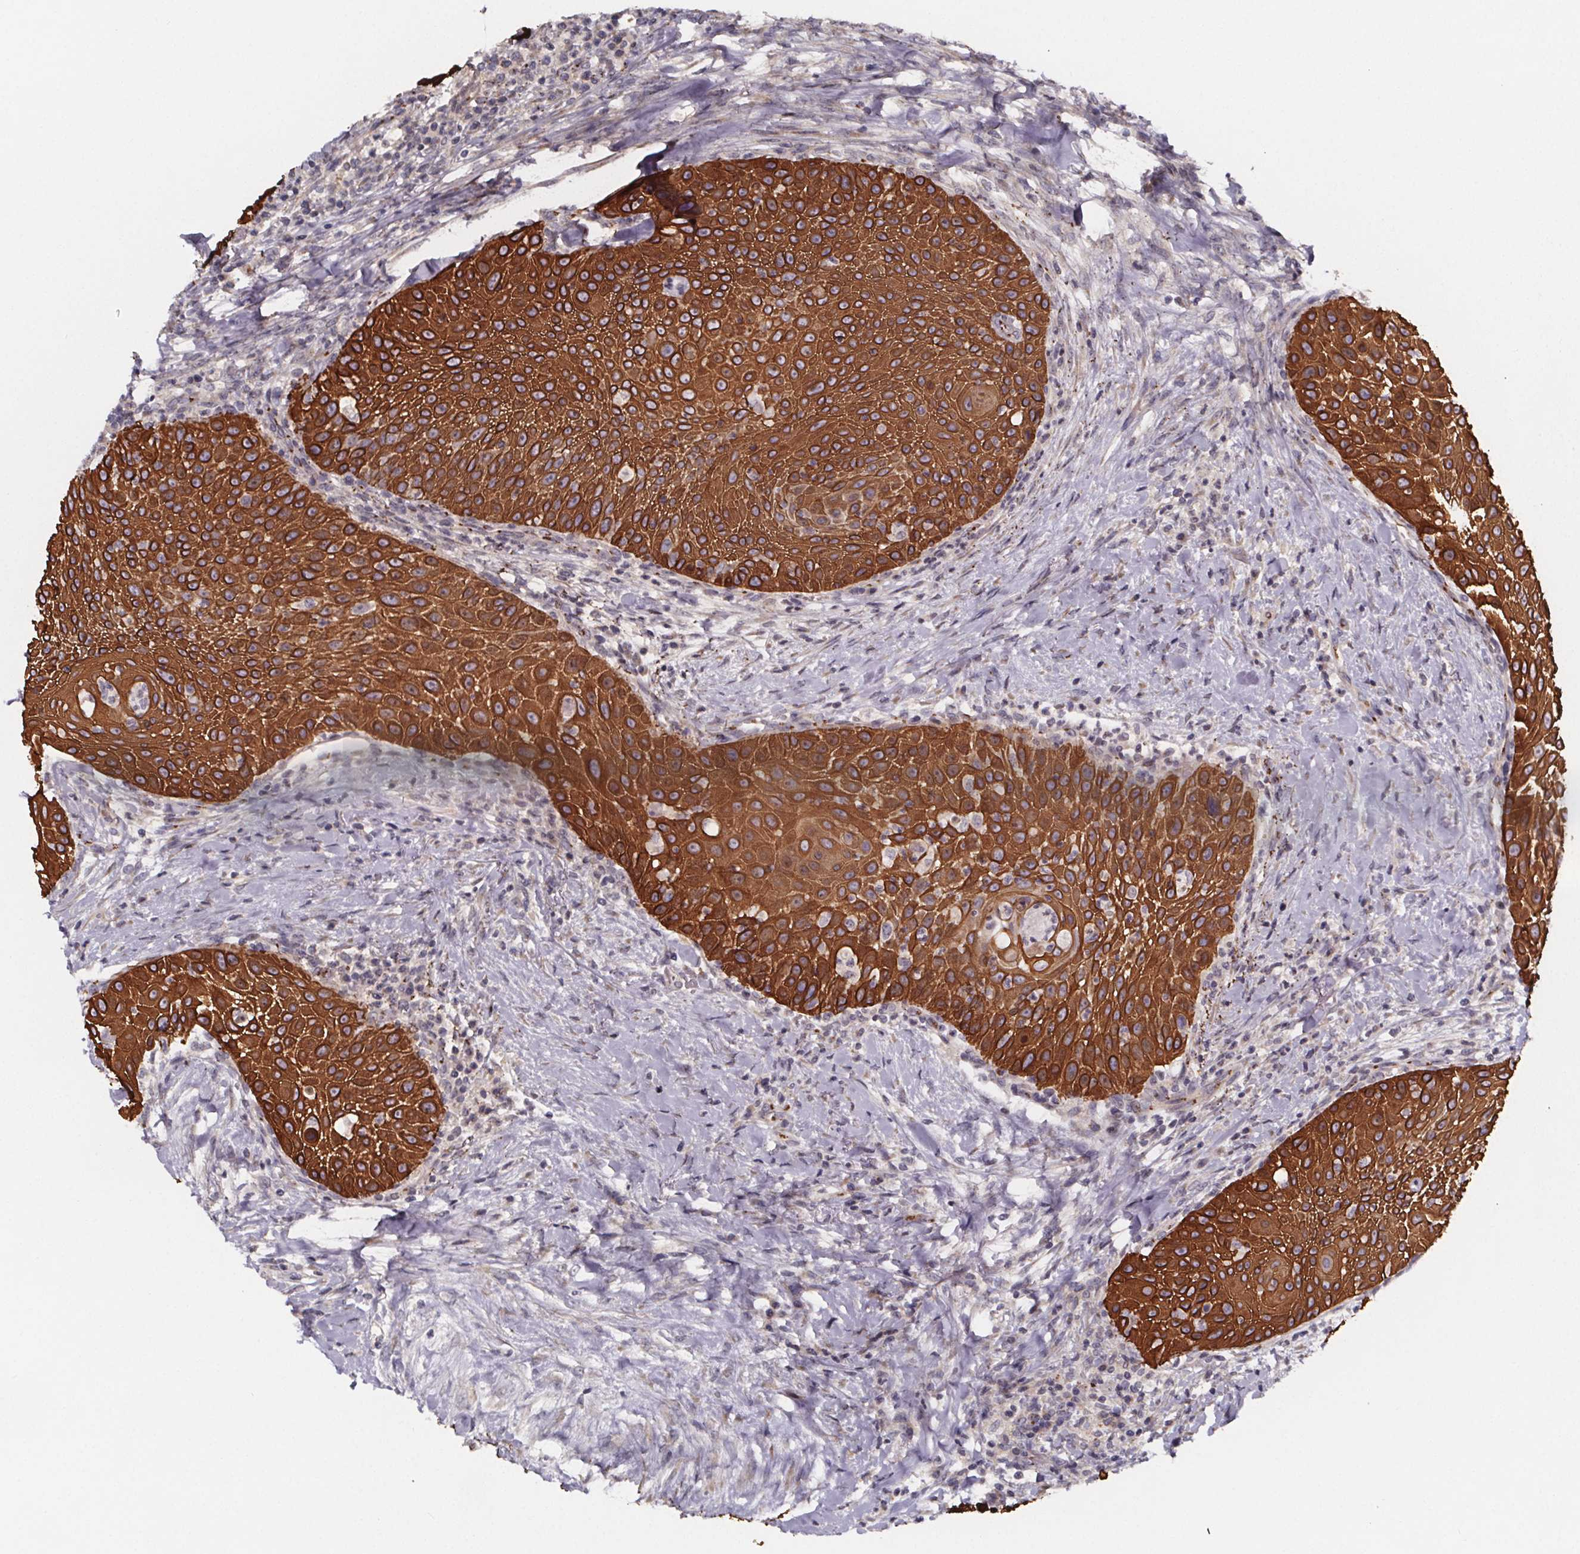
{"staining": {"intensity": "strong", "quantity": ">75%", "location": "cytoplasmic/membranous"}, "tissue": "head and neck cancer", "cell_type": "Tumor cells", "image_type": "cancer", "snomed": [{"axis": "morphology", "description": "Squamous cell carcinoma, NOS"}, {"axis": "topography", "description": "Head-Neck"}], "caption": "IHC (DAB) staining of head and neck cancer (squamous cell carcinoma) reveals strong cytoplasmic/membranous protein expression in approximately >75% of tumor cells.", "gene": "NDST1", "patient": {"sex": "male", "age": 69}}